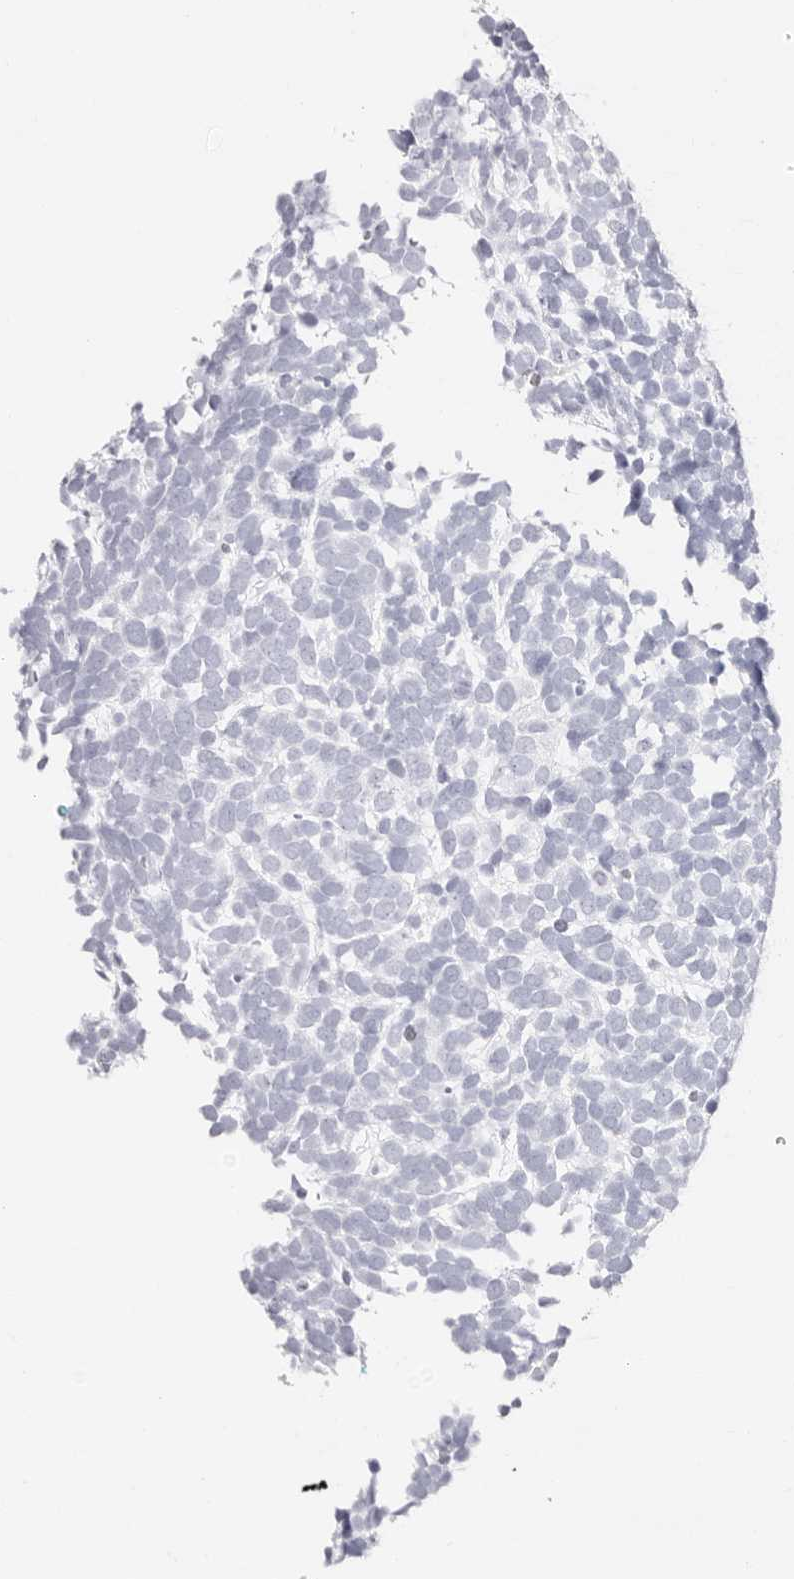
{"staining": {"intensity": "negative", "quantity": "none", "location": "none"}, "tissue": "urothelial cancer", "cell_type": "Tumor cells", "image_type": "cancer", "snomed": [{"axis": "morphology", "description": "Urothelial carcinoma, High grade"}, {"axis": "topography", "description": "Urinary bladder"}], "caption": "IHC histopathology image of neoplastic tissue: urothelial cancer stained with DAB exhibits no significant protein staining in tumor cells.", "gene": "TKT", "patient": {"sex": "female", "age": 82}}